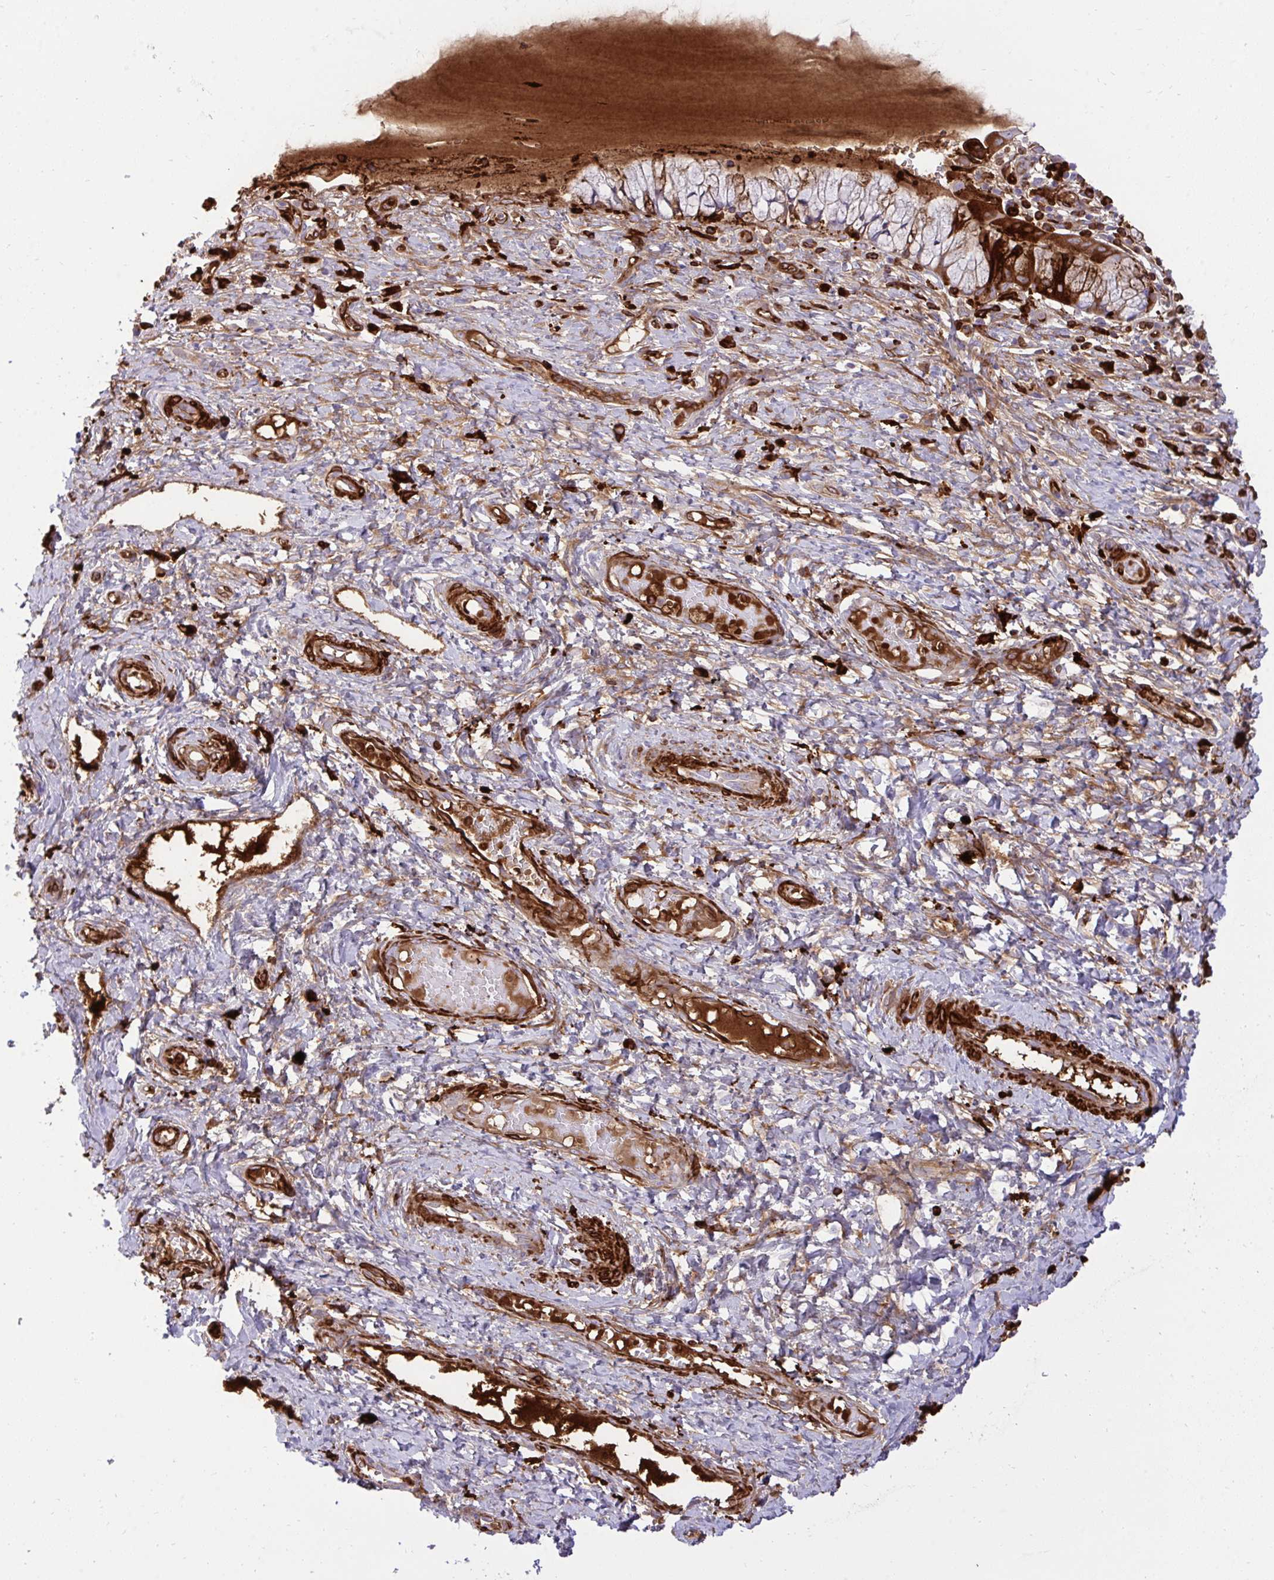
{"staining": {"intensity": "strong", "quantity": "<25%", "location": "cytoplasmic/membranous"}, "tissue": "cervix", "cell_type": "Glandular cells", "image_type": "normal", "snomed": [{"axis": "morphology", "description": "Normal tissue, NOS"}, {"axis": "topography", "description": "Cervix"}], "caption": "Brown immunohistochemical staining in unremarkable human cervix displays strong cytoplasmic/membranous expression in about <25% of glandular cells. (DAB IHC with brightfield microscopy, high magnification).", "gene": "F2", "patient": {"sex": "female", "age": 37}}